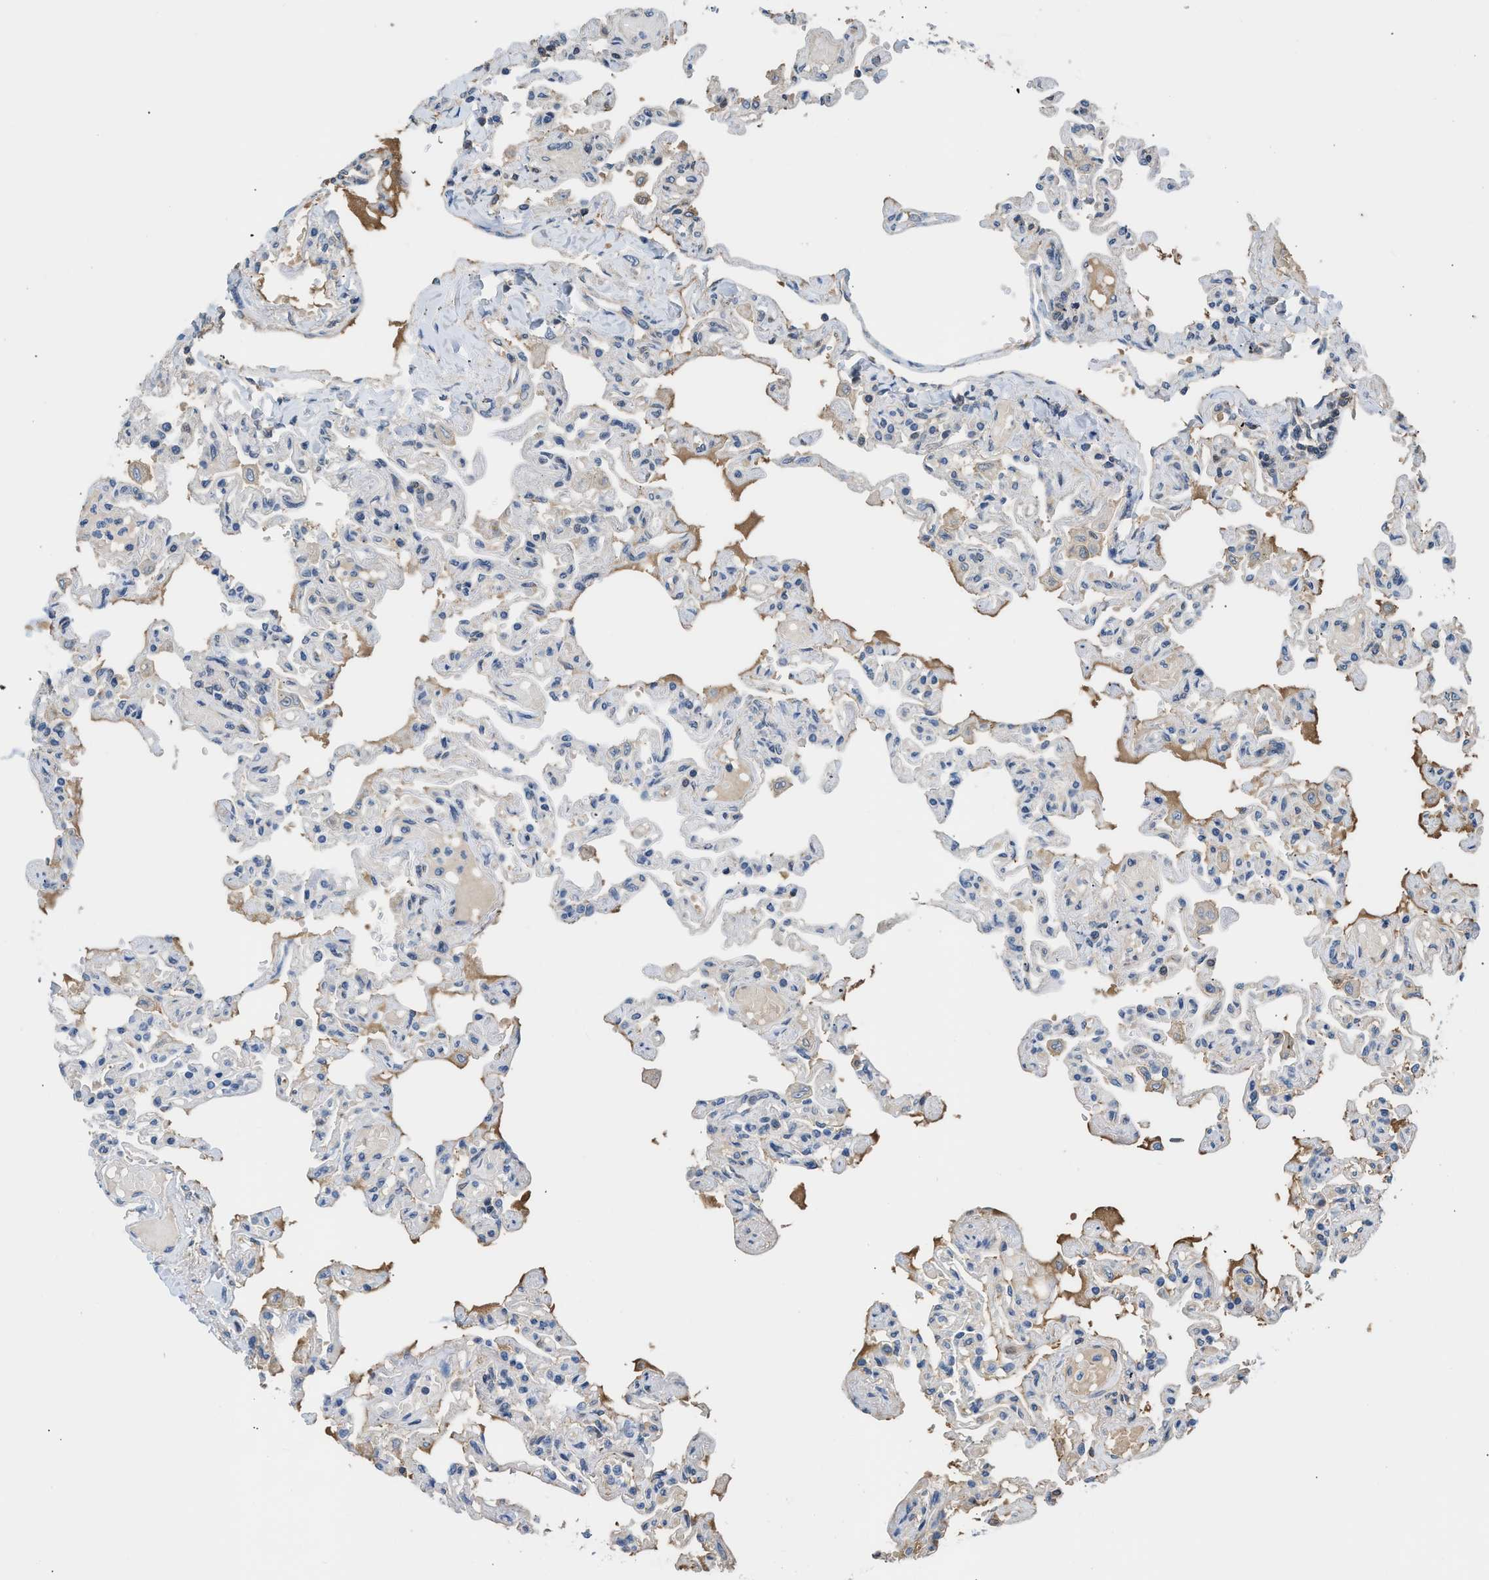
{"staining": {"intensity": "negative", "quantity": "none", "location": "none"}, "tissue": "lung", "cell_type": "Alveolar cells", "image_type": "normal", "snomed": [{"axis": "morphology", "description": "Normal tissue, NOS"}, {"axis": "topography", "description": "Lung"}], "caption": "Protein analysis of benign lung reveals no significant expression in alveolar cells.", "gene": "TERF2IP", "patient": {"sex": "male", "age": 21}}